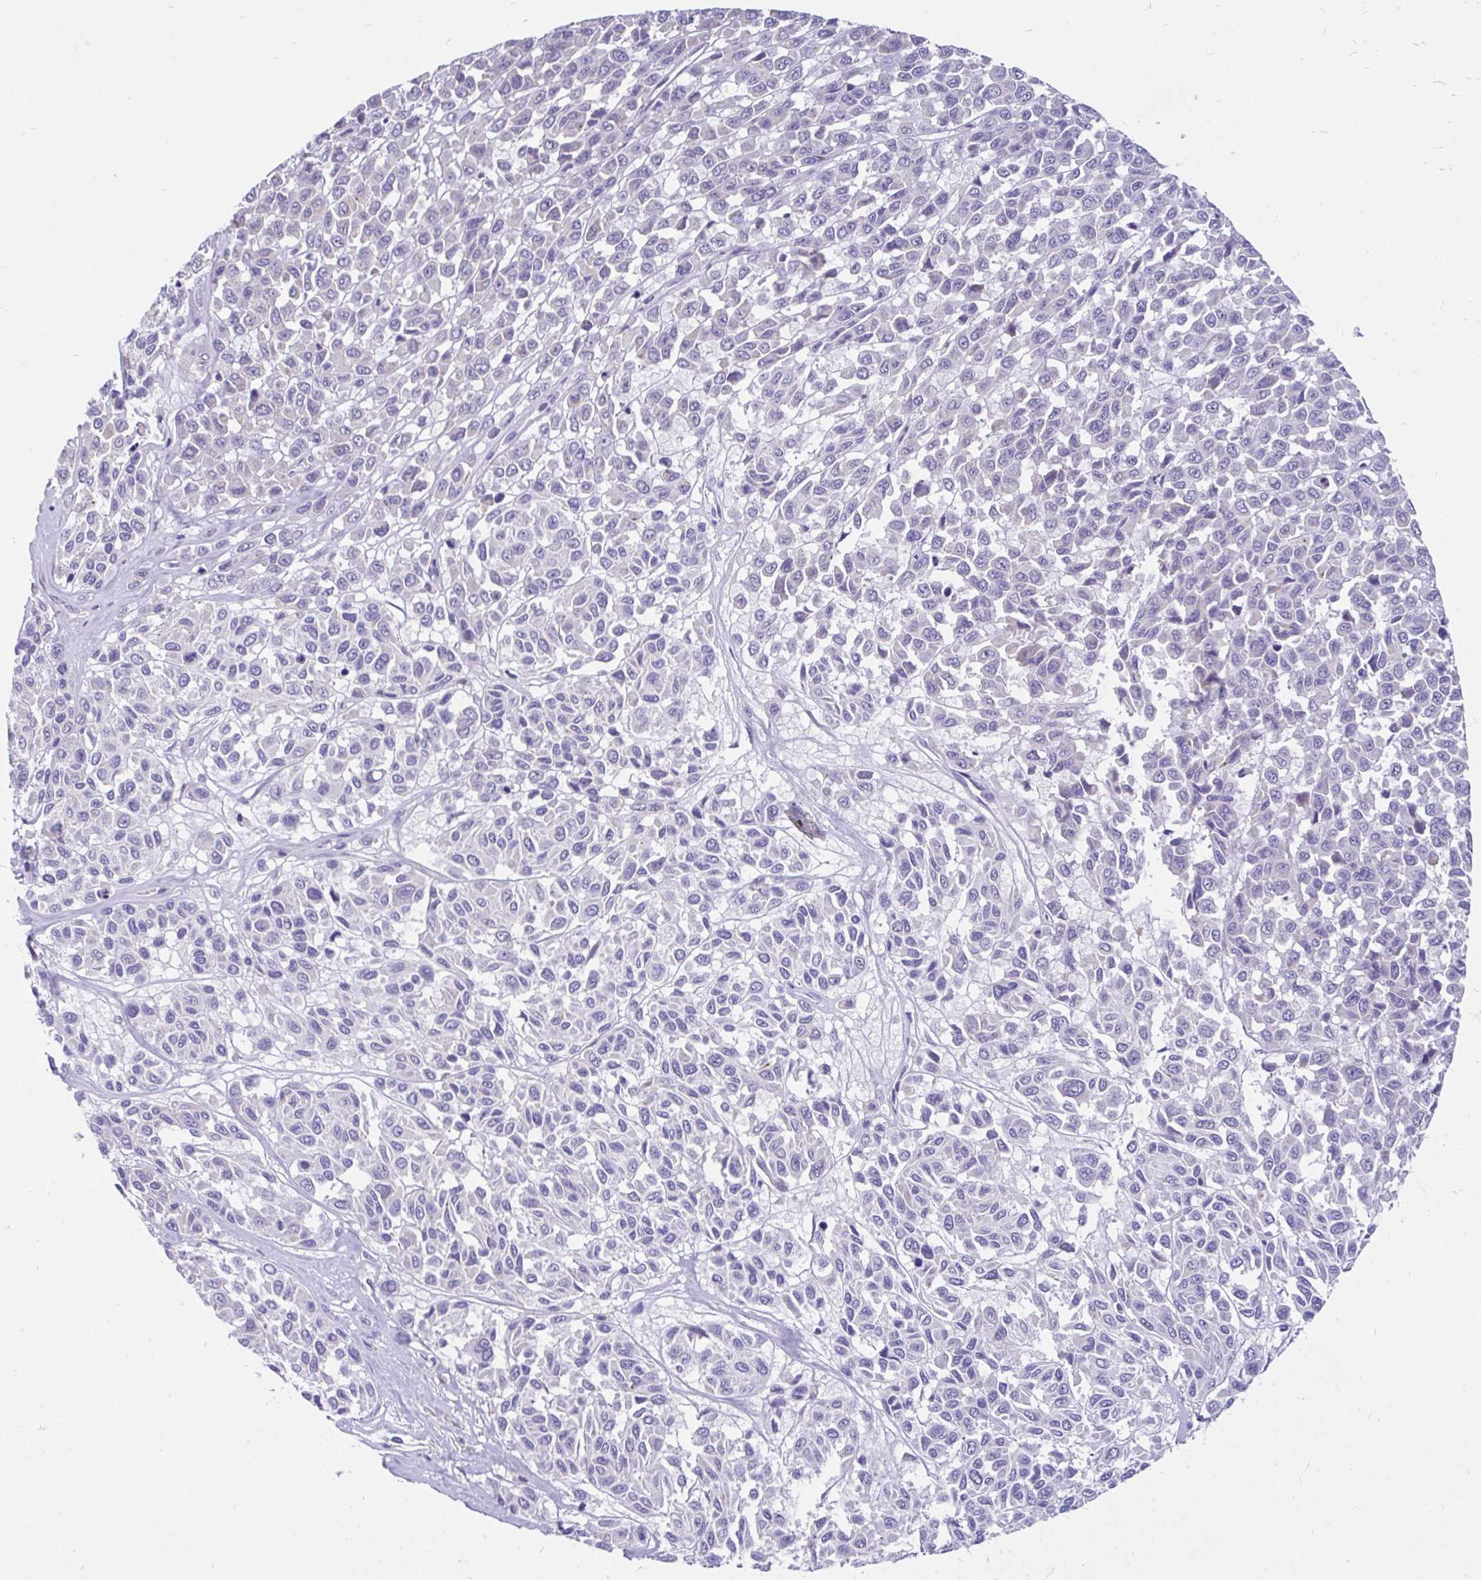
{"staining": {"intensity": "negative", "quantity": "none", "location": "none"}, "tissue": "melanoma", "cell_type": "Tumor cells", "image_type": "cancer", "snomed": [{"axis": "morphology", "description": "Malignant melanoma, NOS"}, {"axis": "topography", "description": "Skin"}], "caption": "A micrograph of human malignant melanoma is negative for staining in tumor cells.", "gene": "INTS5", "patient": {"sex": "female", "age": 66}}